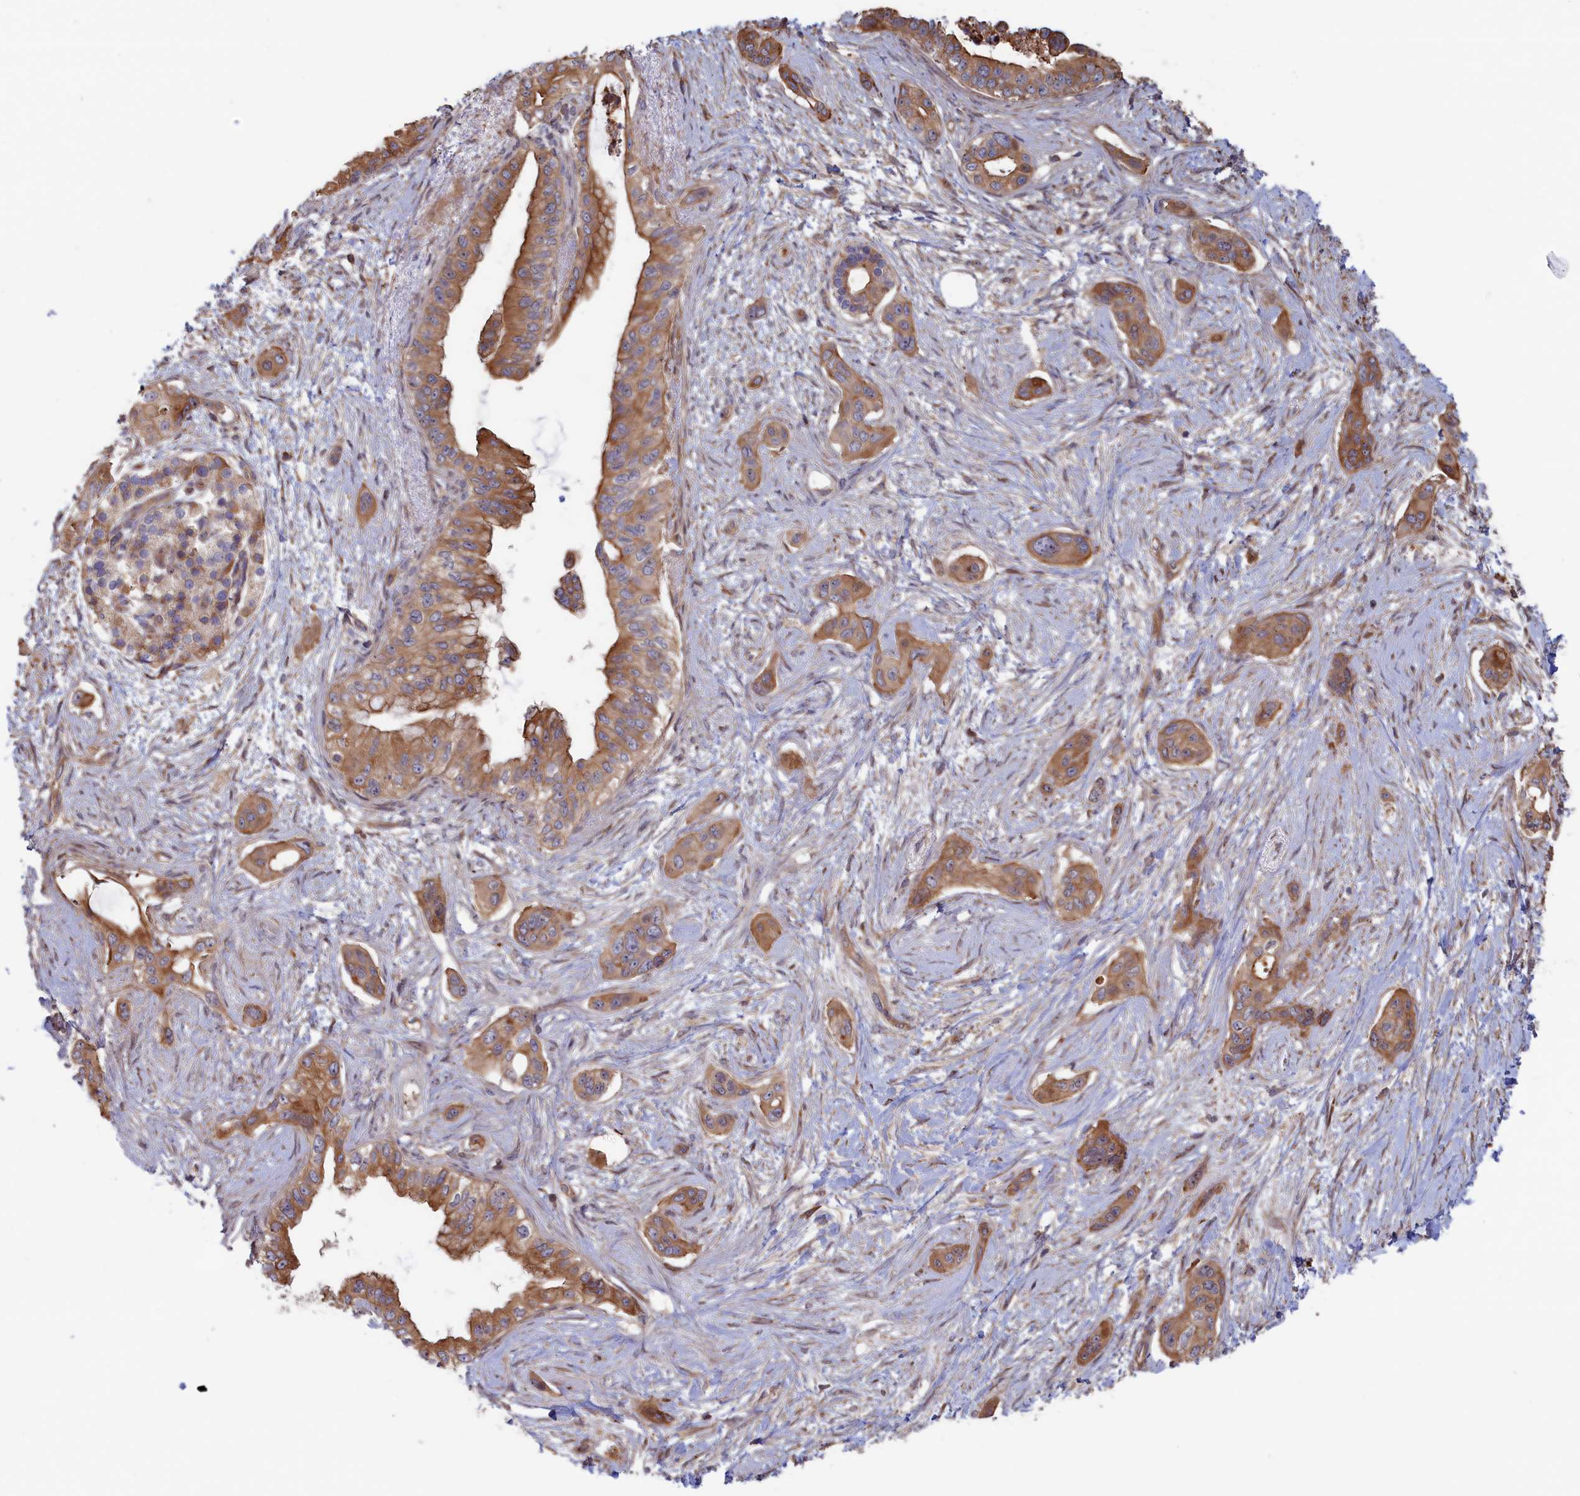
{"staining": {"intensity": "moderate", "quantity": ">75%", "location": "cytoplasmic/membranous"}, "tissue": "pancreatic cancer", "cell_type": "Tumor cells", "image_type": "cancer", "snomed": [{"axis": "morphology", "description": "Adenocarcinoma, NOS"}, {"axis": "topography", "description": "Pancreas"}], "caption": "An IHC micrograph of neoplastic tissue is shown. Protein staining in brown shows moderate cytoplasmic/membranous positivity in pancreatic cancer within tumor cells. (DAB (3,3'-diaminobenzidine) IHC with brightfield microscopy, high magnification).", "gene": "RILPL1", "patient": {"sex": "male", "age": 72}}